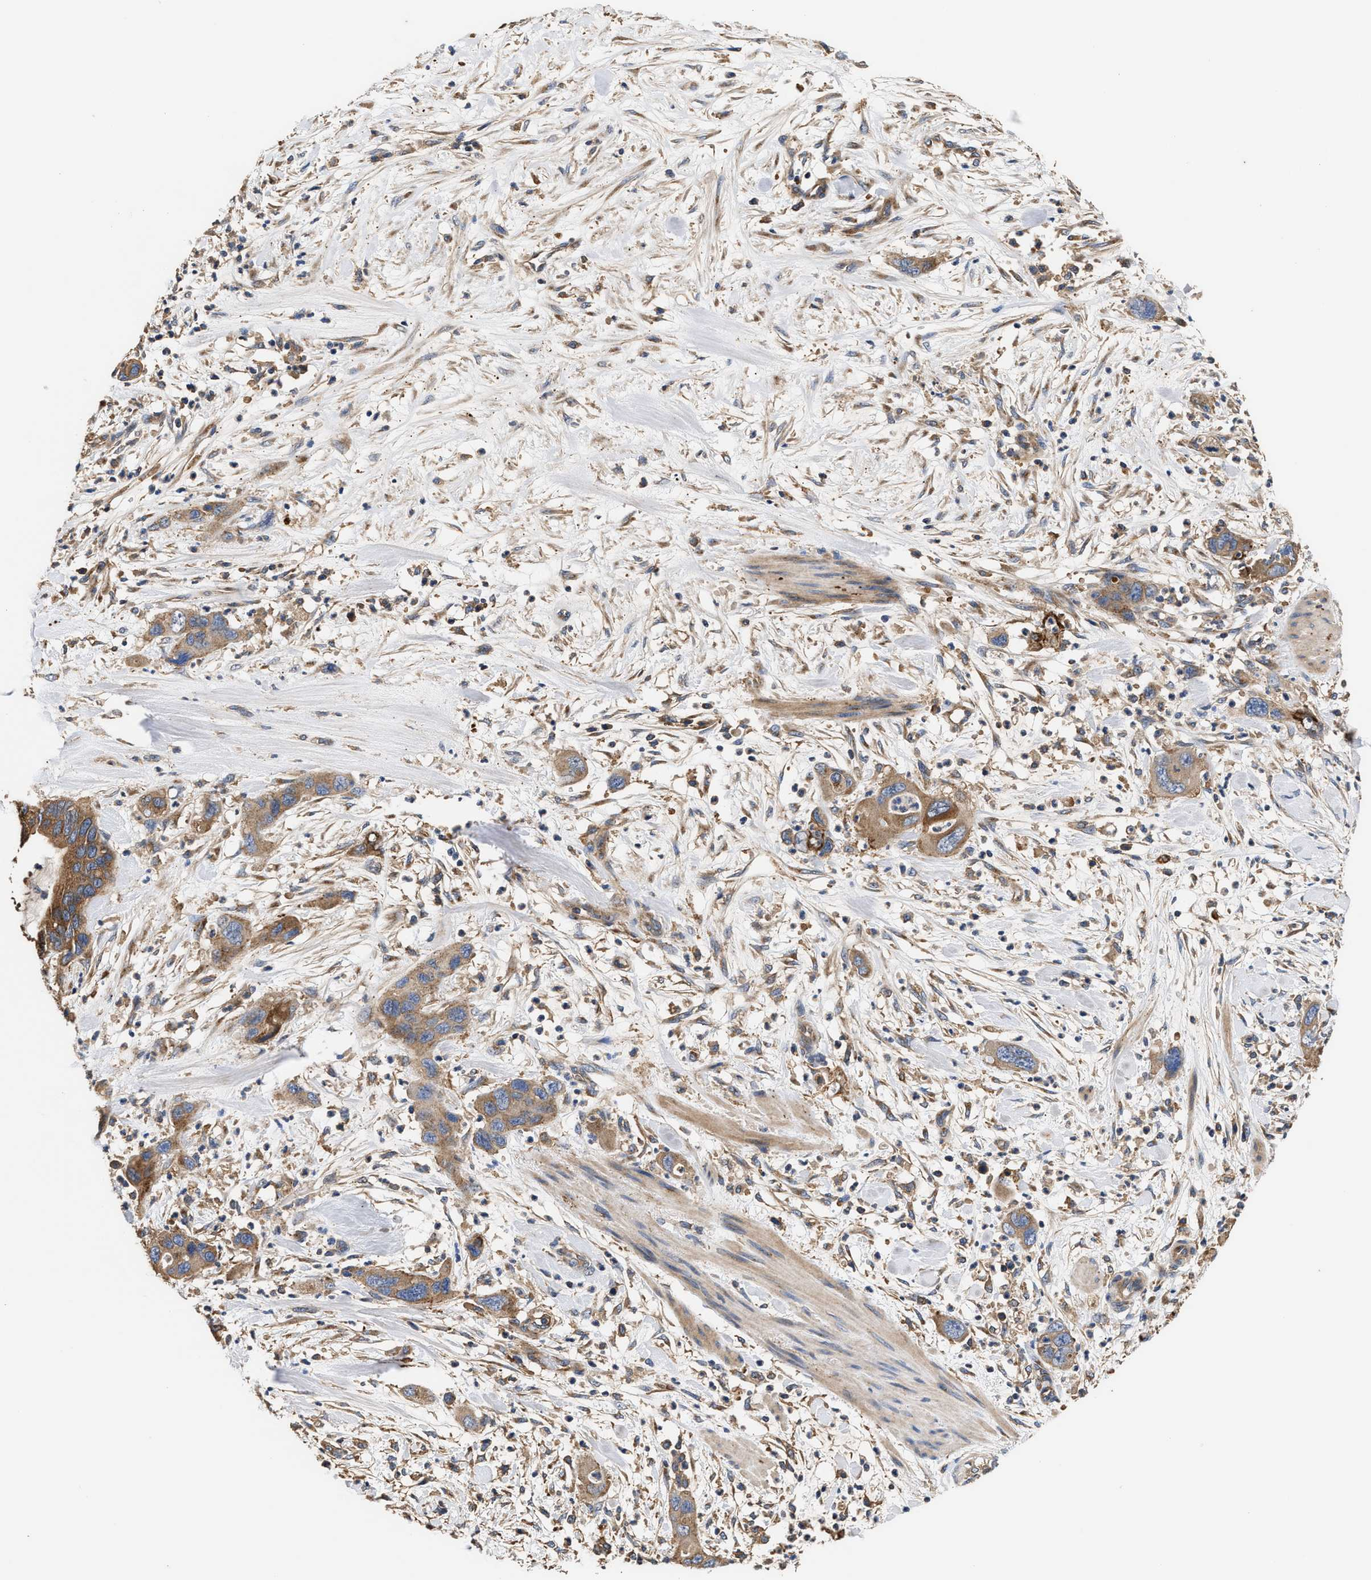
{"staining": {"intensity": "moderate", "quantity": ">75%", "location": "cytoplasmic/membranous"}, "tissue": "pancreatic cancer", "cell_type": "Tumor cells", "image_type": "cancer", "snomed": [{"axis": "morphology", "description": "Adenocarcinoma, NOS"}, {"axis": "topography", "description": "Pancreas"}], "caption": "A micrograph showing moderate cytoplasmic/membranous expression in approximately >75% of tumor cells in pancreatic cancer (adenocarcinoma), as visualized by brown immunohistochemical staining.", "gene": "KLB", "patient": {"sex": "female", "age": 71}}